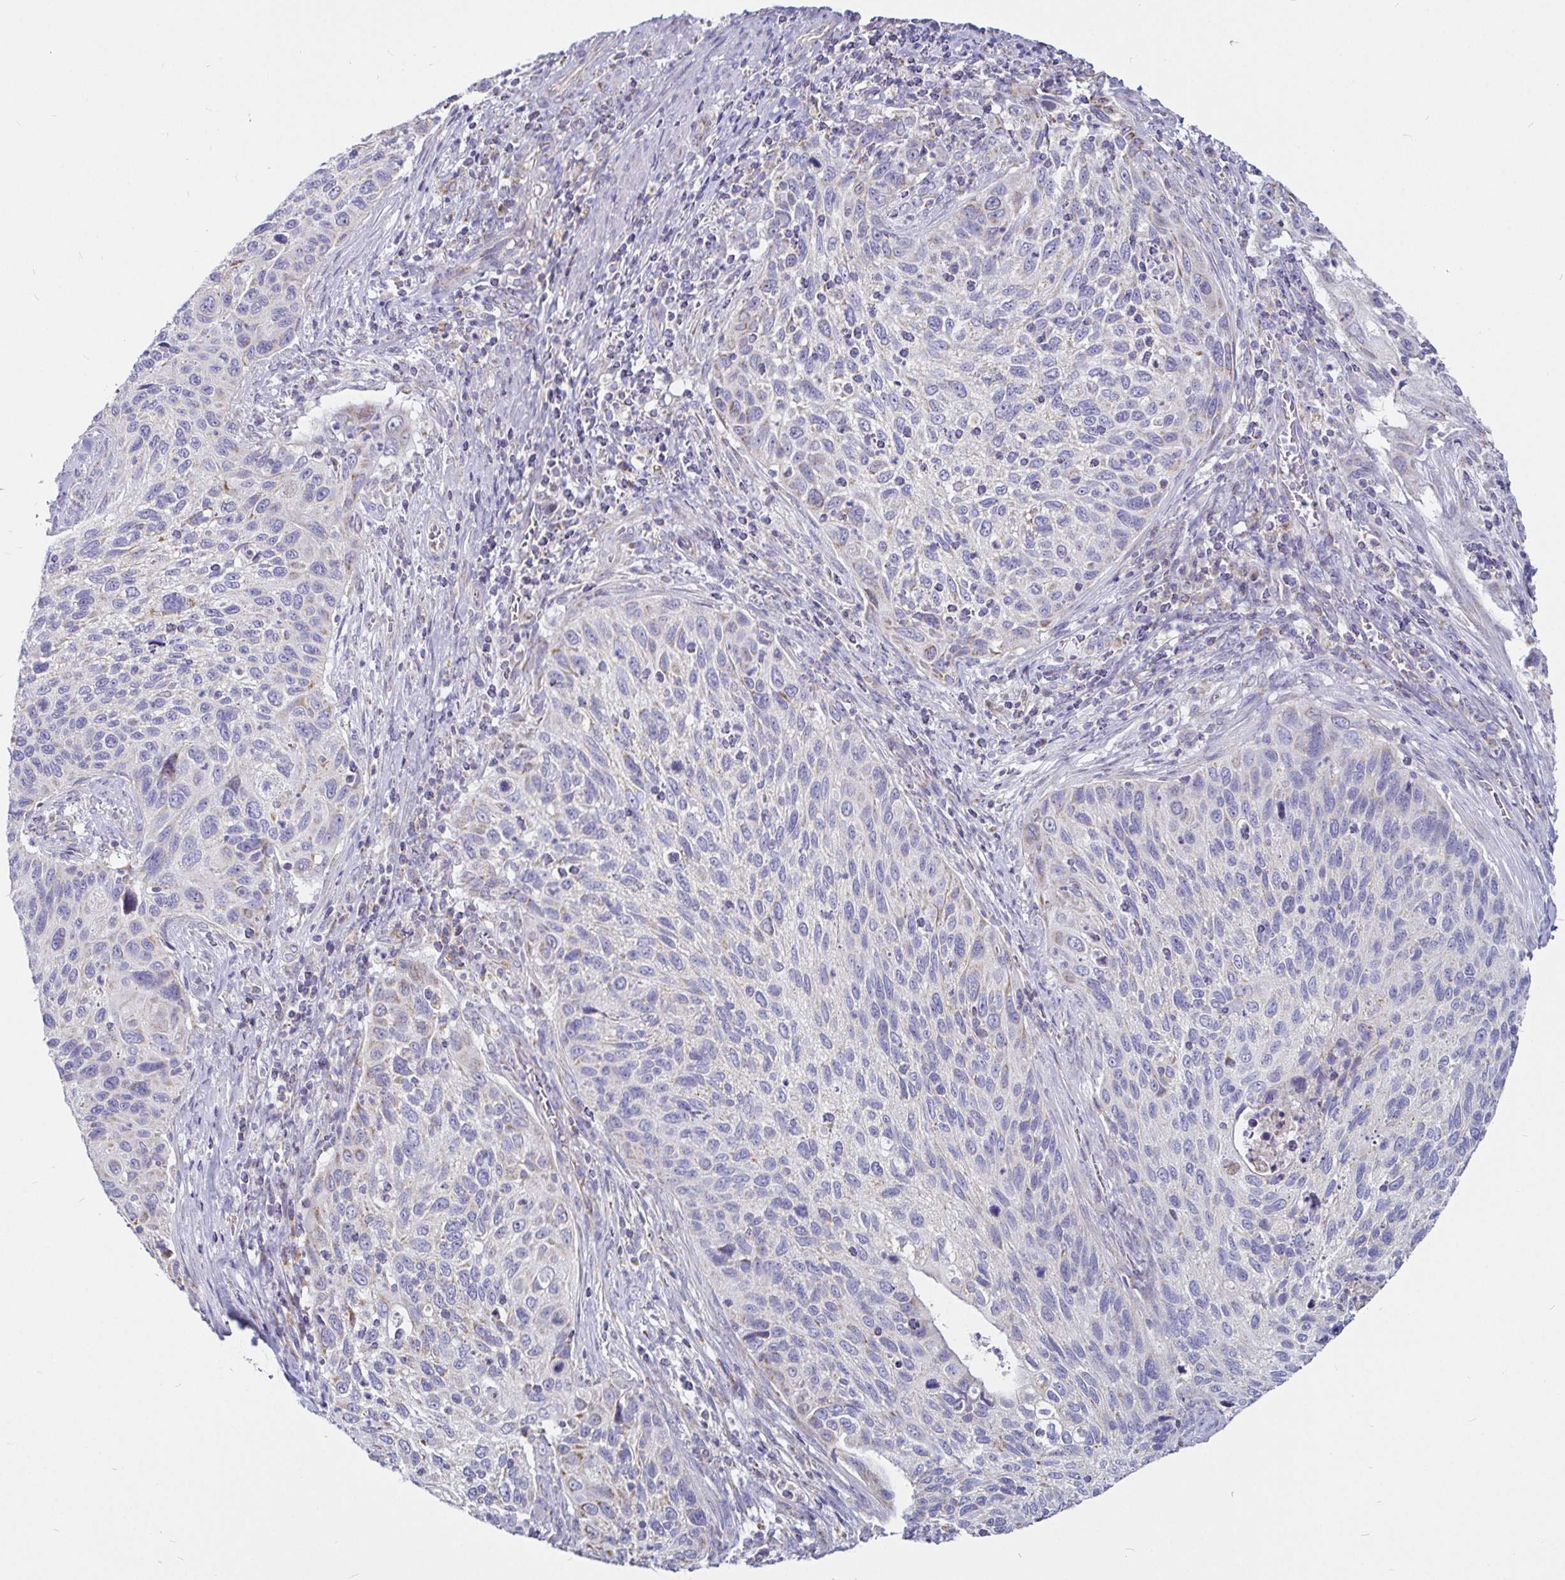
{"staining": {"intensity": "weak", "quantity": "<25%", "location": "cytoplasmic/membranous"}, "tissue": "cervical cancer", "cell_type": "Tumor cells", "image_type": "cancer", "snomed": [{"axis": "morphology", "description": "Squamous cell carcinoma, NOS"}, {"axis": "topography", "description": "Cervix"}], "caption": "Cervical cancer stained for a protein using immunohistochemistry (IHC) shows no staining tumor cells.", "gene": "PGAM2", "patient": {"sex": "female", "age": 70}}